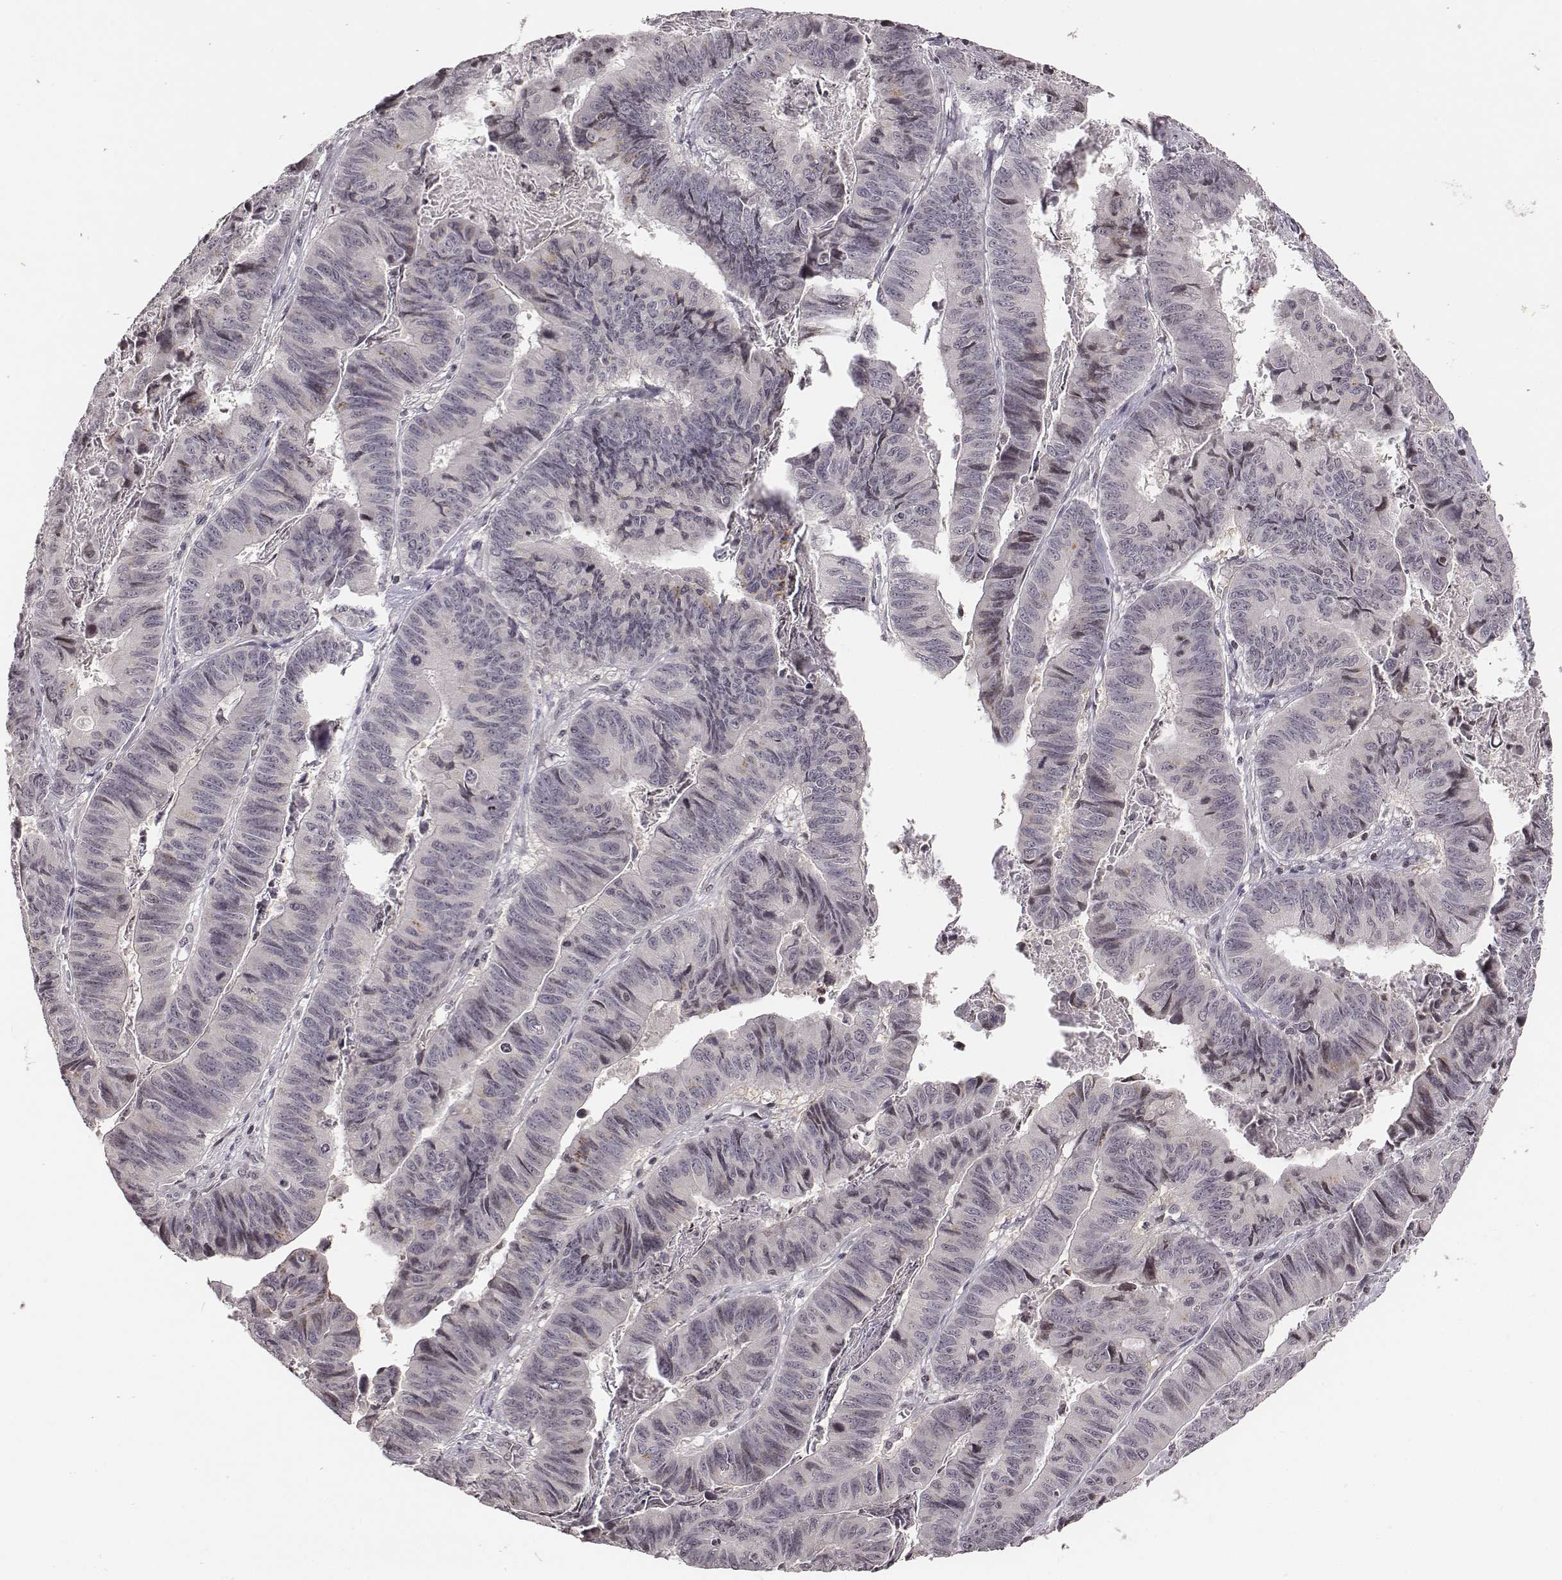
{"staining": {"intensity": "negative", "quantity": "none", "location": "none"}, "tissue": "stomach cancer", "cell_type": "Tumor cells", "image_type": "cancer", "snomed": [{"axis": "morphology", "description": "Adenocarcinoma, NOS"}, {"axis": "topography", "description": "Stomach, lower"}], "caption": "Immunohistochemical staining of stomach cancer reveals no significant positivity in tumor cells. (DAB (3,3'-diaminobenzidine) immunohistochemistry (IHC), high magnification).", "gene": "GRM4", "patient": {"sex": "male", "age": 77}}